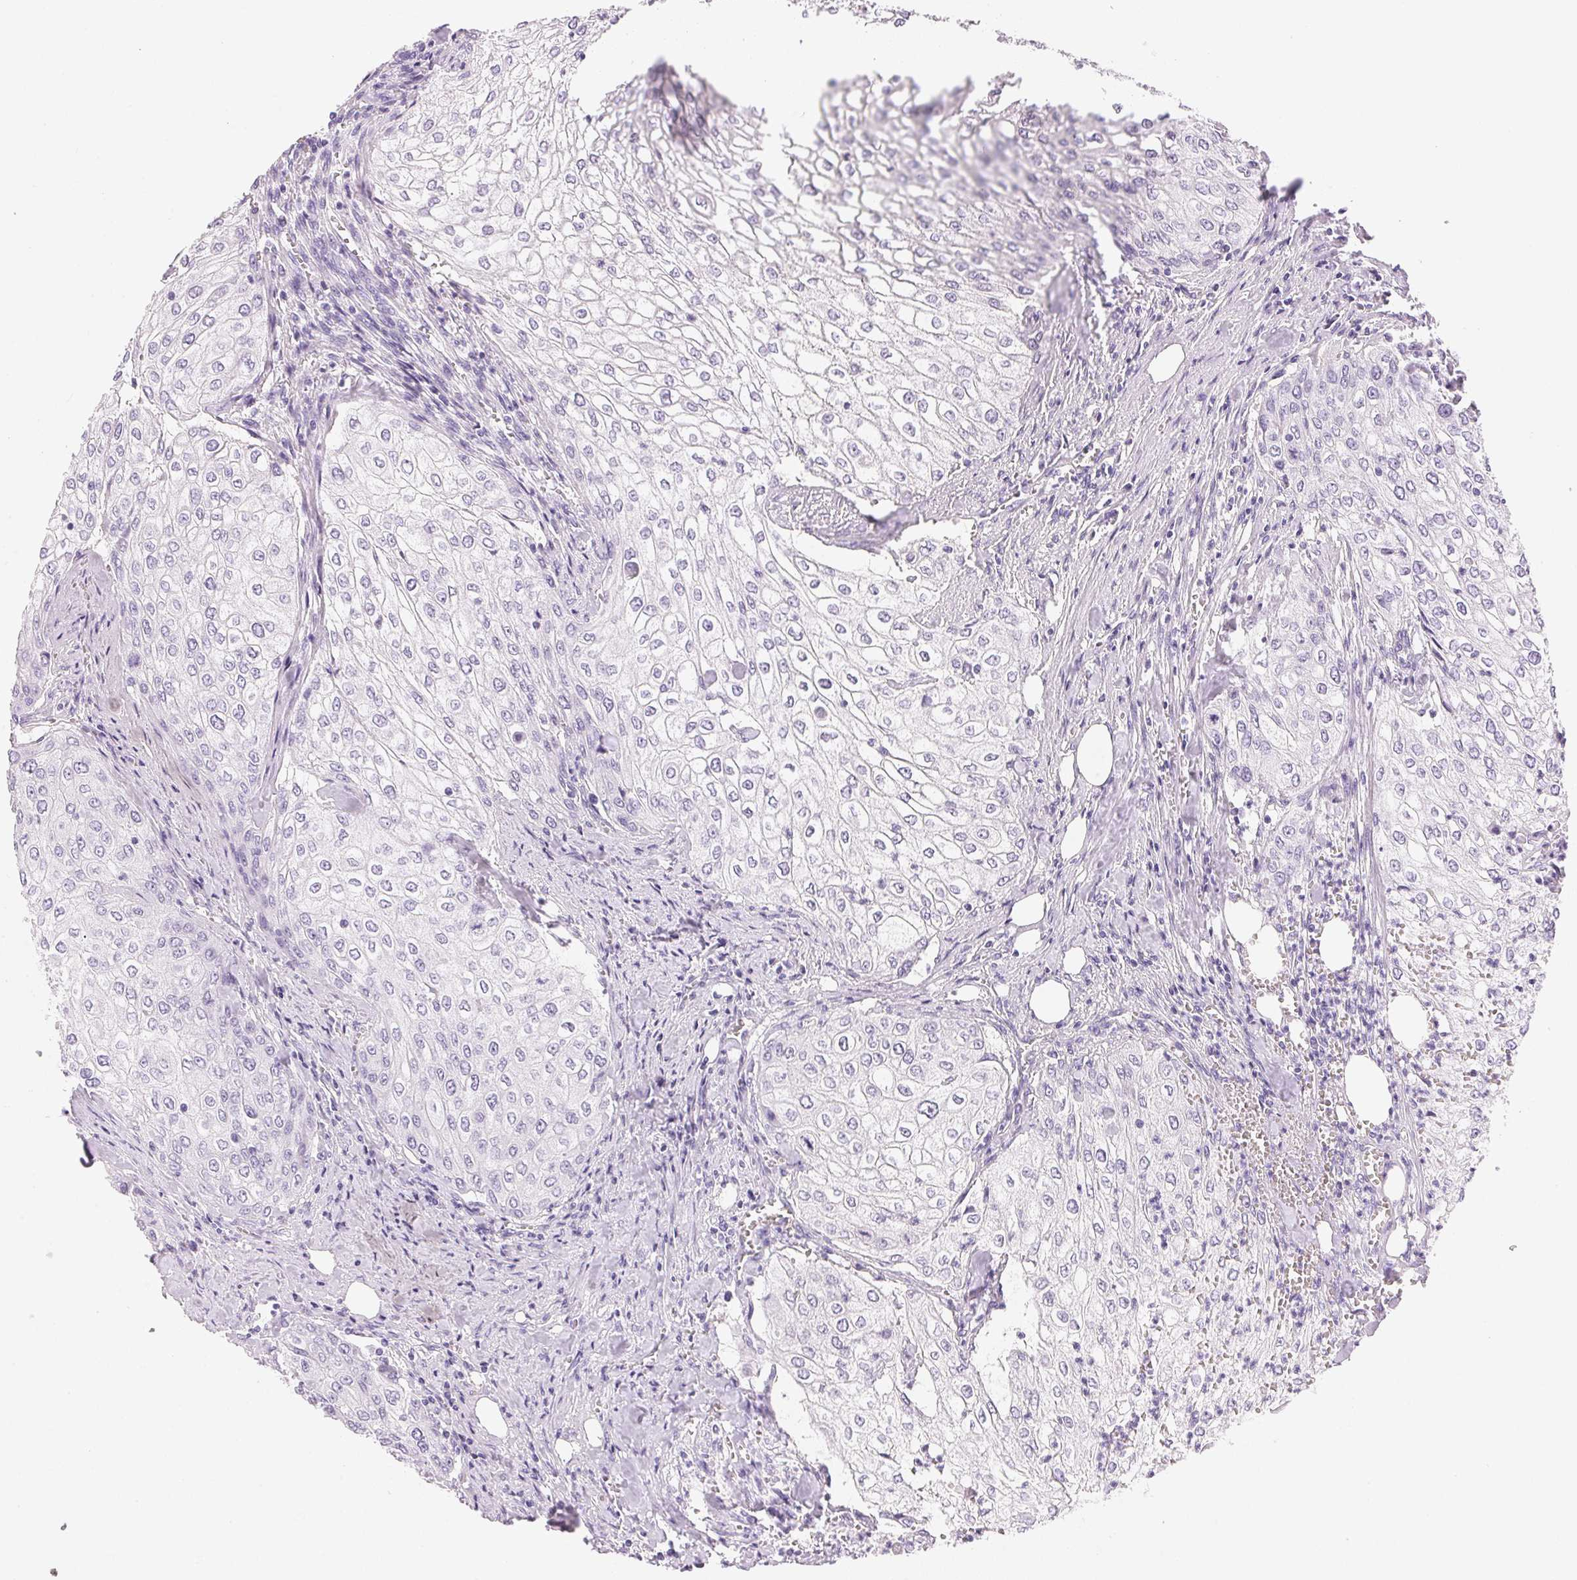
{"staining": {"intensity": "negative", "quantity": "none", "location": "none"}, "tissue": "urothelial cancer", "cell_type": "Tumor cells", "image_type": "cancer", "snomed": [{"axis": "morphology", "description": "Urothelial carcinoma, High grade"}, {"axis": "topography", "description": "Urinary bladder"}], "caption": "A high-resolution histopathology image shows immunohistochemistry staining of urothelial cancer, which shows no significant positivity in tumor cells.", "gene": "IGFBP1", "patient": {"sex": "male", "age": 62}}